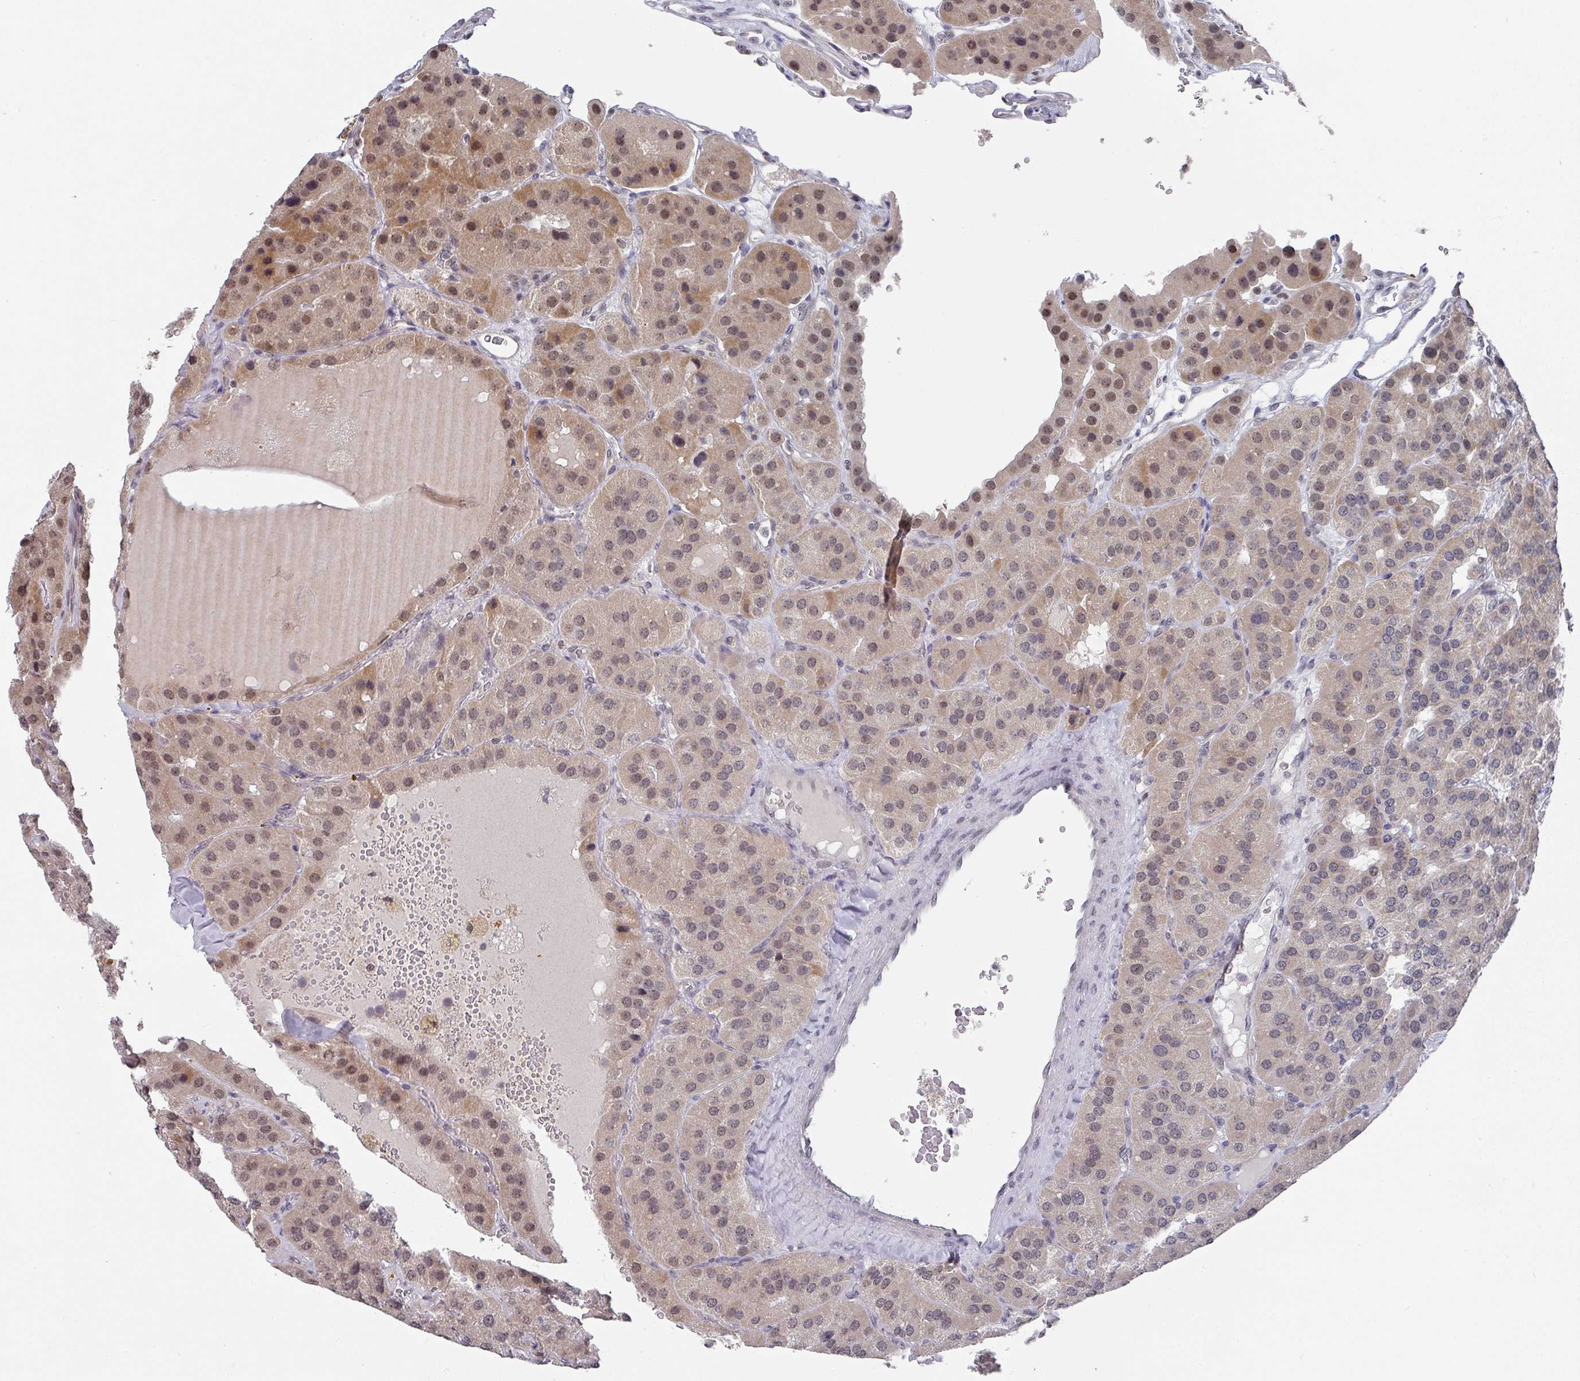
{"staining": {"intensity": "moderate", "quantity": ">75%", "location": "cytoplasmic/membranous,nuclear"}, "tissue": "parathyroid gland", "cell_type": "Glandular cells", "image_type": "normal", "snomed": [{"axis": "morphology", "description": "Normal tissue, NOS"}, {"axis": "morphology", "description": "Adenoma, NOS"}, {"axis": "topography", "description": "Parathyroid gland"}], "caption": "Protein positivity by IHC displays moderate cytoplasmic/membranous,nuclear expression in approximately >75% of glandular cells in normal parathyroid gland. The staining was performed using DAB, with brown indicating positive protein expression. Nuclei are stained blue with hematoxylin.", "gene": "ZNF654", "patient": {"sex": "female", "age": 86}}